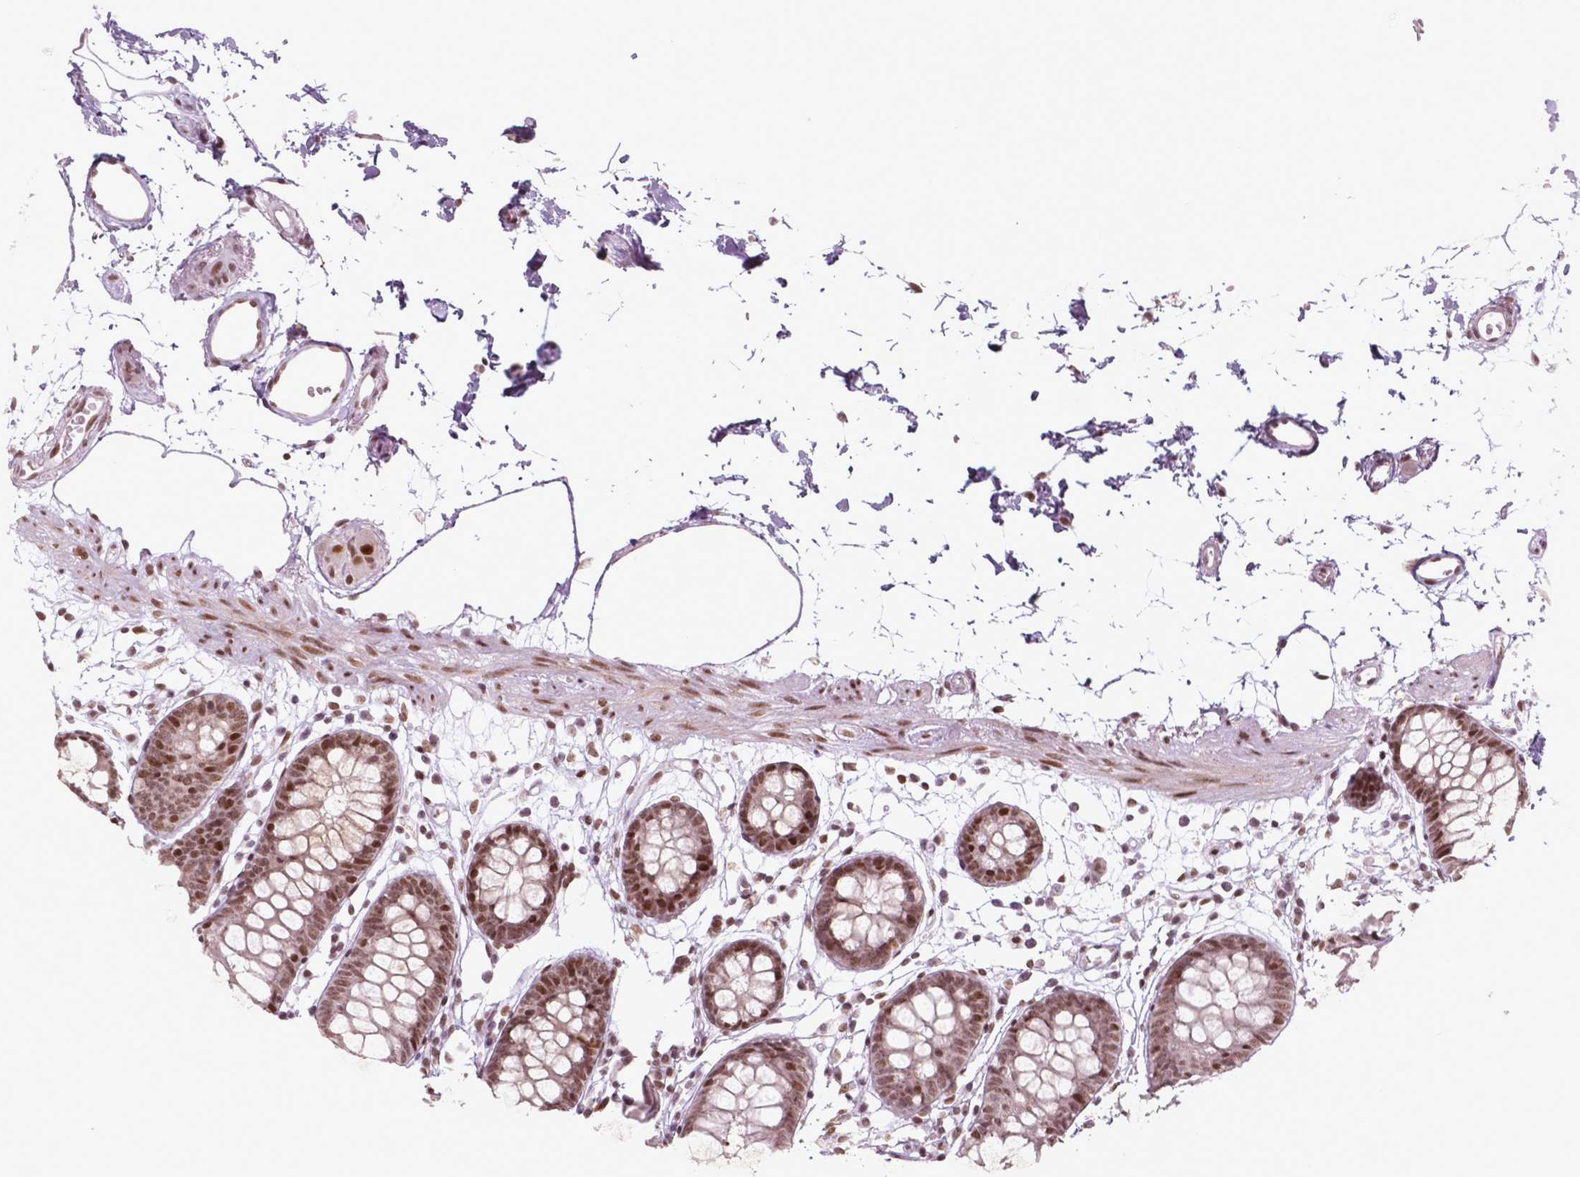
{"staining": {"intensity": "moderate", "quantity": ">75%", "location": "nuclear"}, "tissue": "colon", "cell_type": "Endothelial cells", "image_type": "normal", "snomed": [{"axis": "morphology", "description": "Normal tissue, NOS"}, {"axis": "topography", "description": "Colon"}], "caption": "High-power microscopy captured an IHC image of unremarkable colon, revealing moderate nuclear expression in about >75% of endothelial cells.", "gene": "HMG20B", "patient": {"sex": "female", "age": 84}}